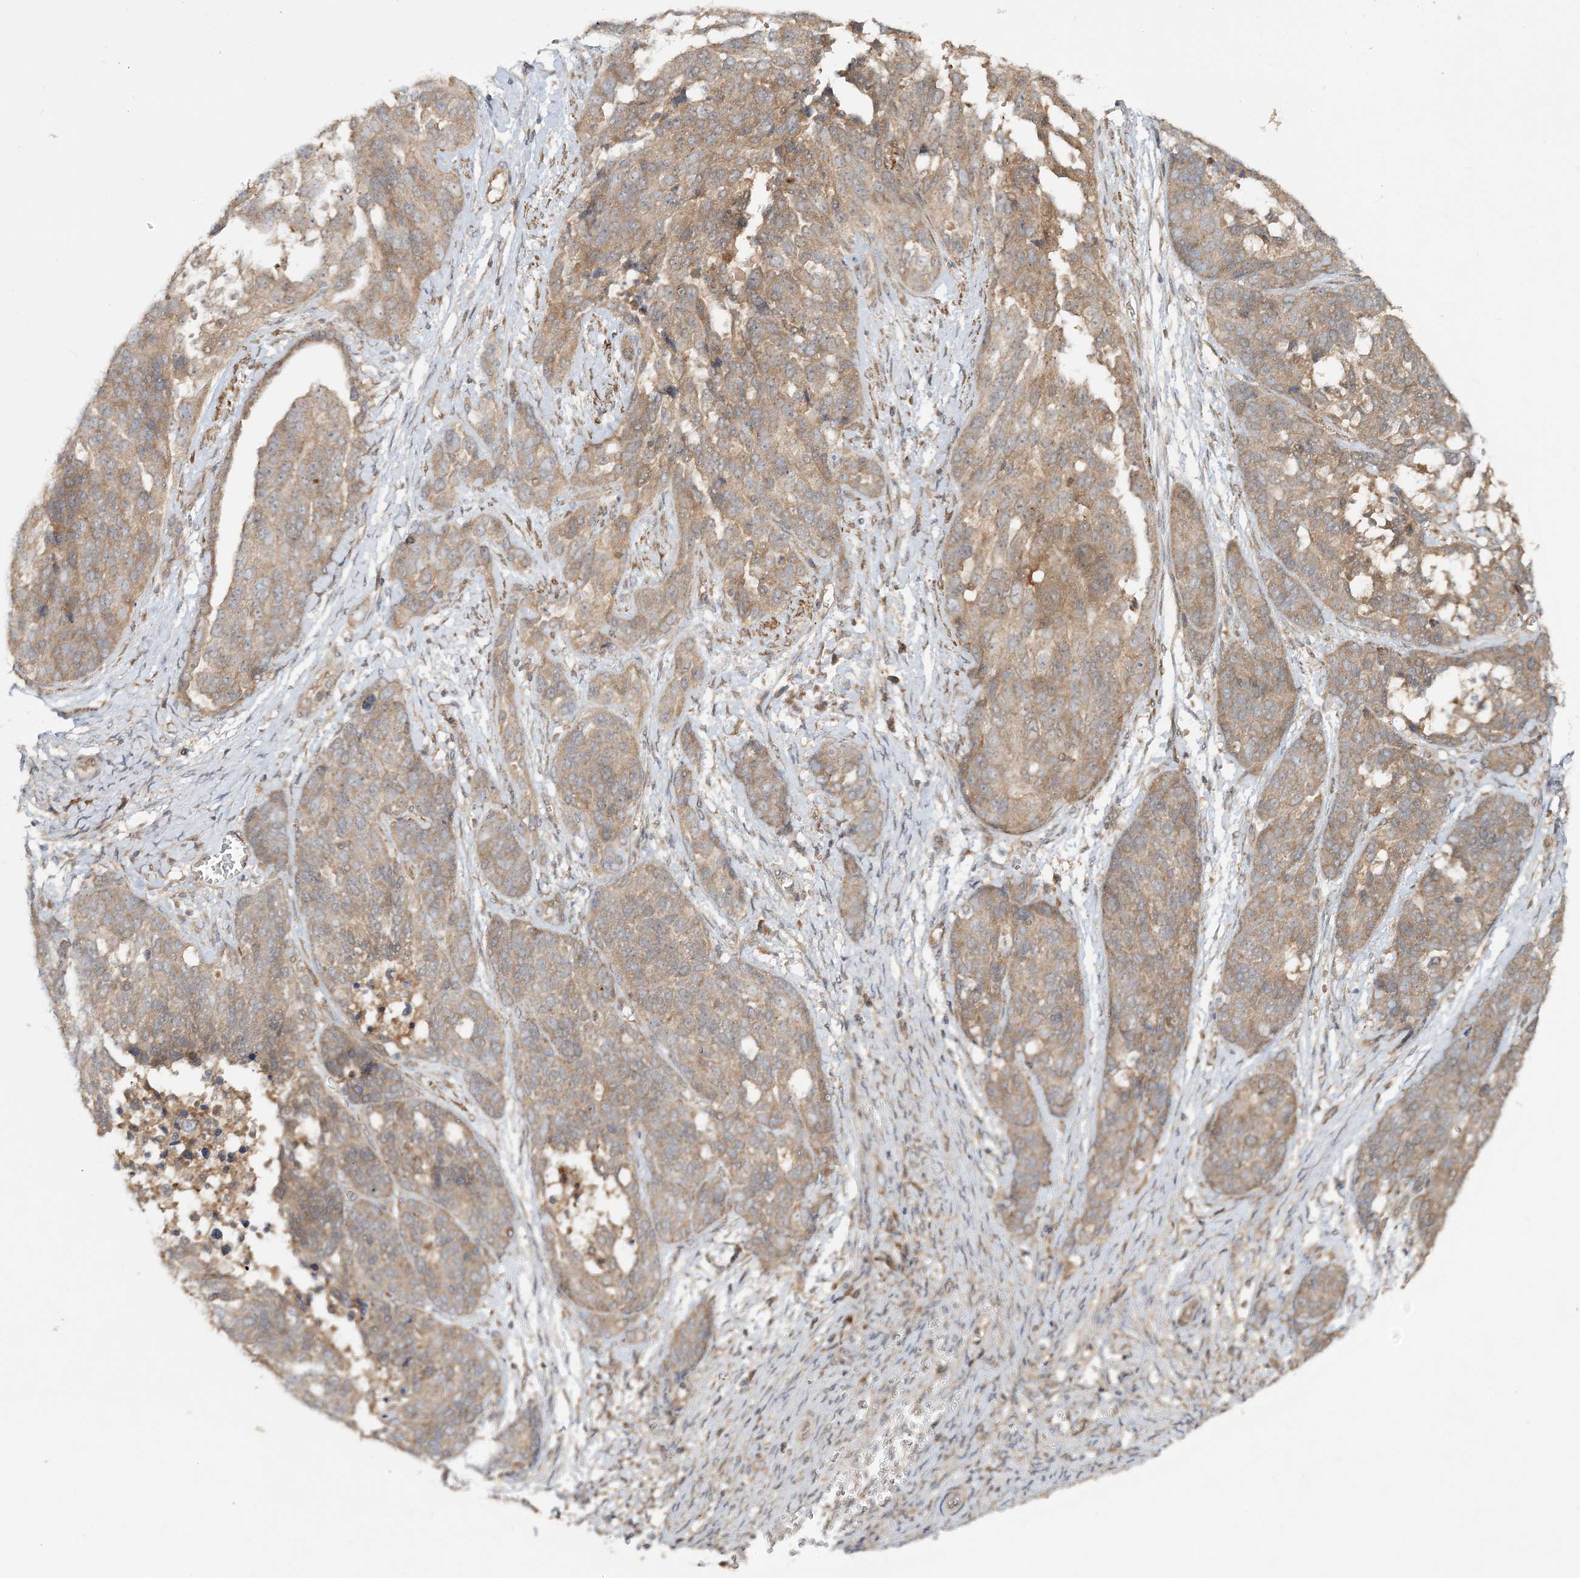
{"staining": {"intensity": "moderate", "quantity": ">75%", "location": "cytoplasmic/membranous"}, "tissue": "ovarian cancer", "cell_type": "Tumor cells", "image_type": "cancer", "snomed": [{"axis": "morphology", "description": "Cystadenocarcinoma, serous, NOS"}, {"axis": "topography", "description": "Ovary"}], "caption": "Protein staining reveals moderate cytoplasmic/membranous expression in approximately >75% of tumor cells in ovarian cancer. (DAB (3,3'-diaminobenzidine) IHC, brown staining for protein, blue staining for nuclei).", "gene": "MOCS2", "patient": {"sex": "female", "age": 44}}